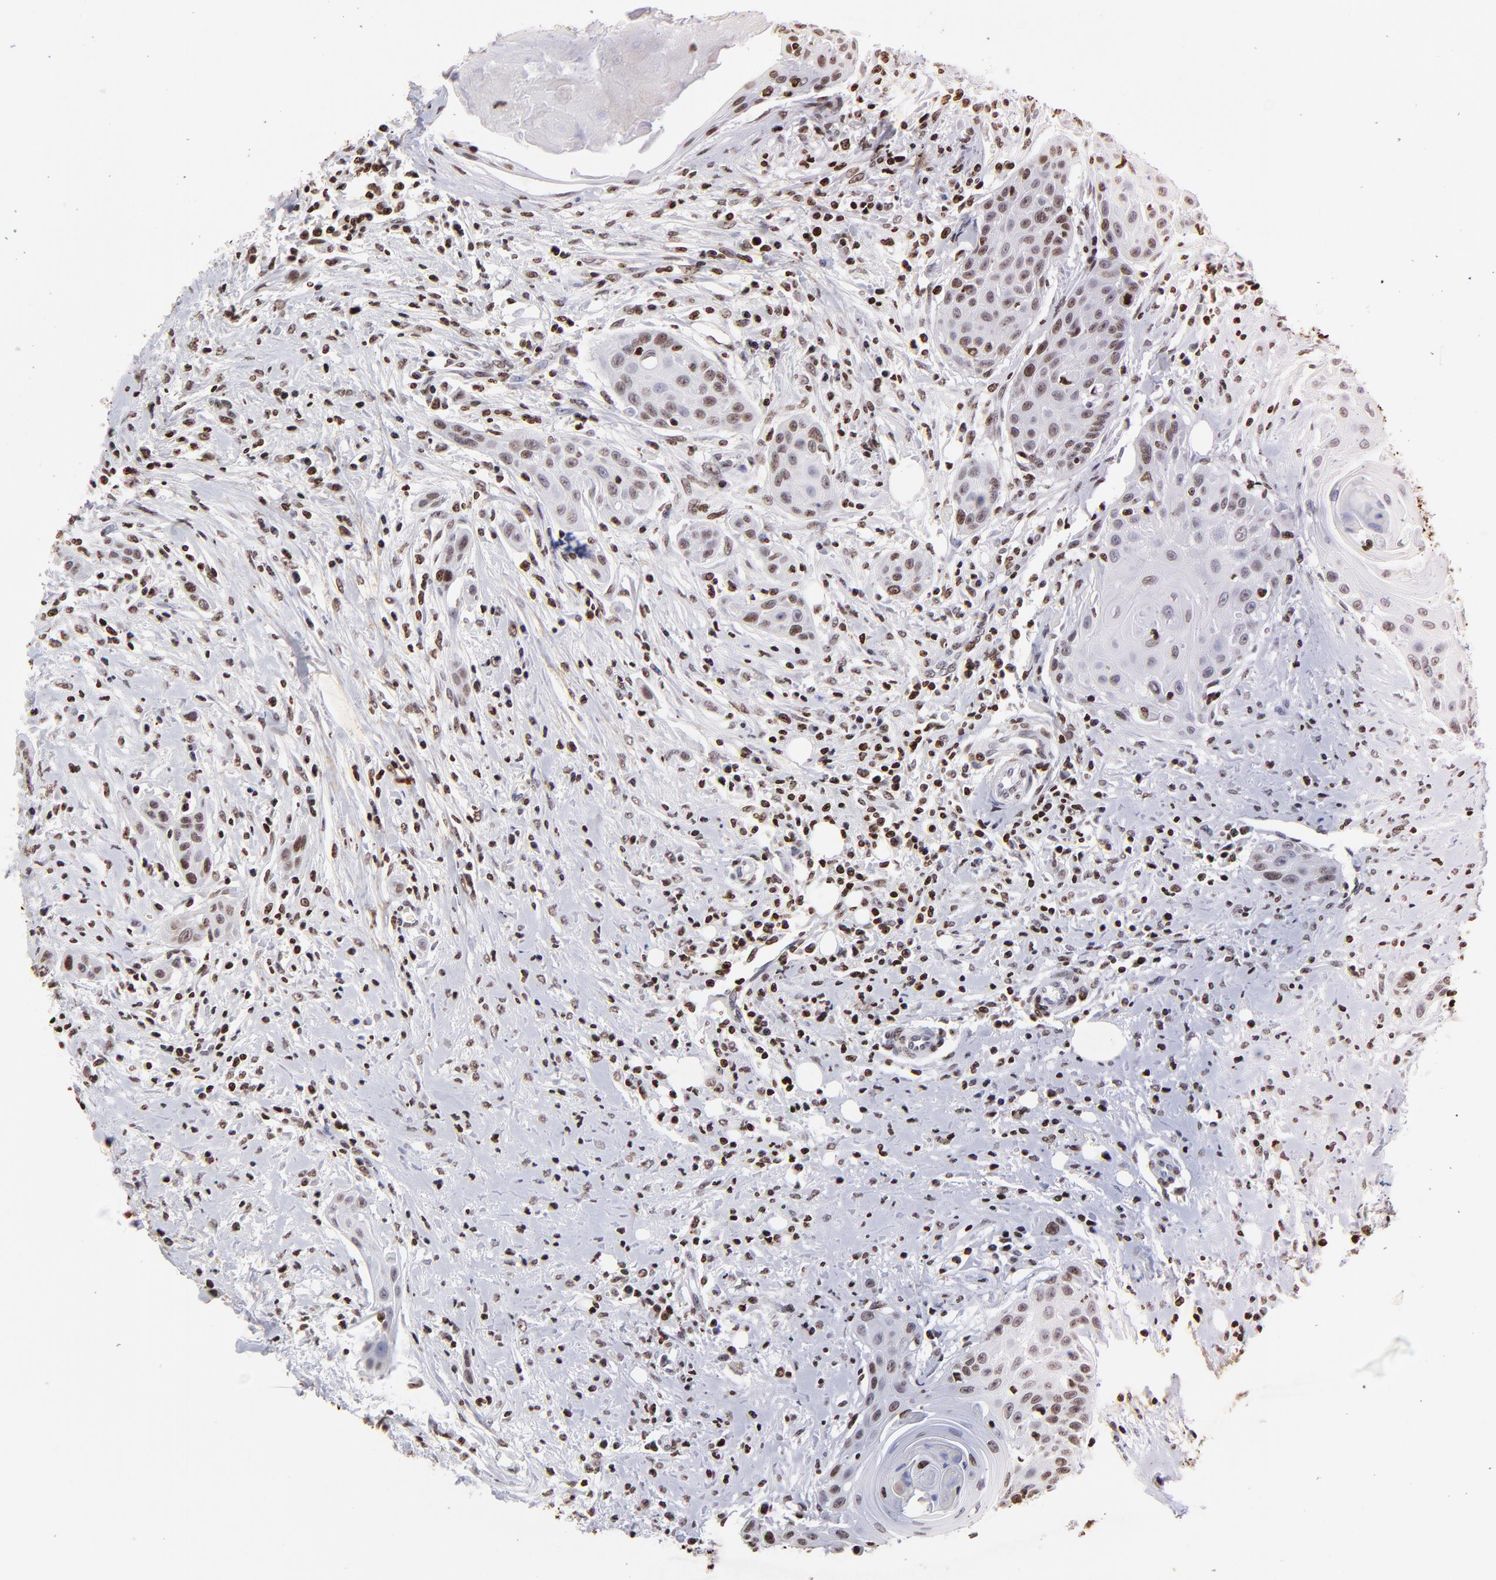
{"staining": {"intensity": "moderate", "quantity": ">75%", "location": "nuclear"}, "tissue": "head and neck cancer", "cell_type": "Tumor cells", "image_type": "cancer", "snomed": [{"axis": "morphology", "description": "Squamous cell carcinoma, NOS"}, {"axis": "morphology", "description": "Squamous cell carcinoma, metastatic, NOS"}, {"axis": "topography", "description": "Lymph node"}, {"axis": "topography", "description": "Salivary gland"}, {"axis": "topography", "description": "Head-Neck"}], "caption": "Moderate nuclear staining for a protein is identified in approximately >75% of tumor cells of metastatic squamous cell carcinoma (head and neck) using immunohistochemistry (IHC).", "gene": "FBH1", "patient": {"sex": "female", "age": 74}}